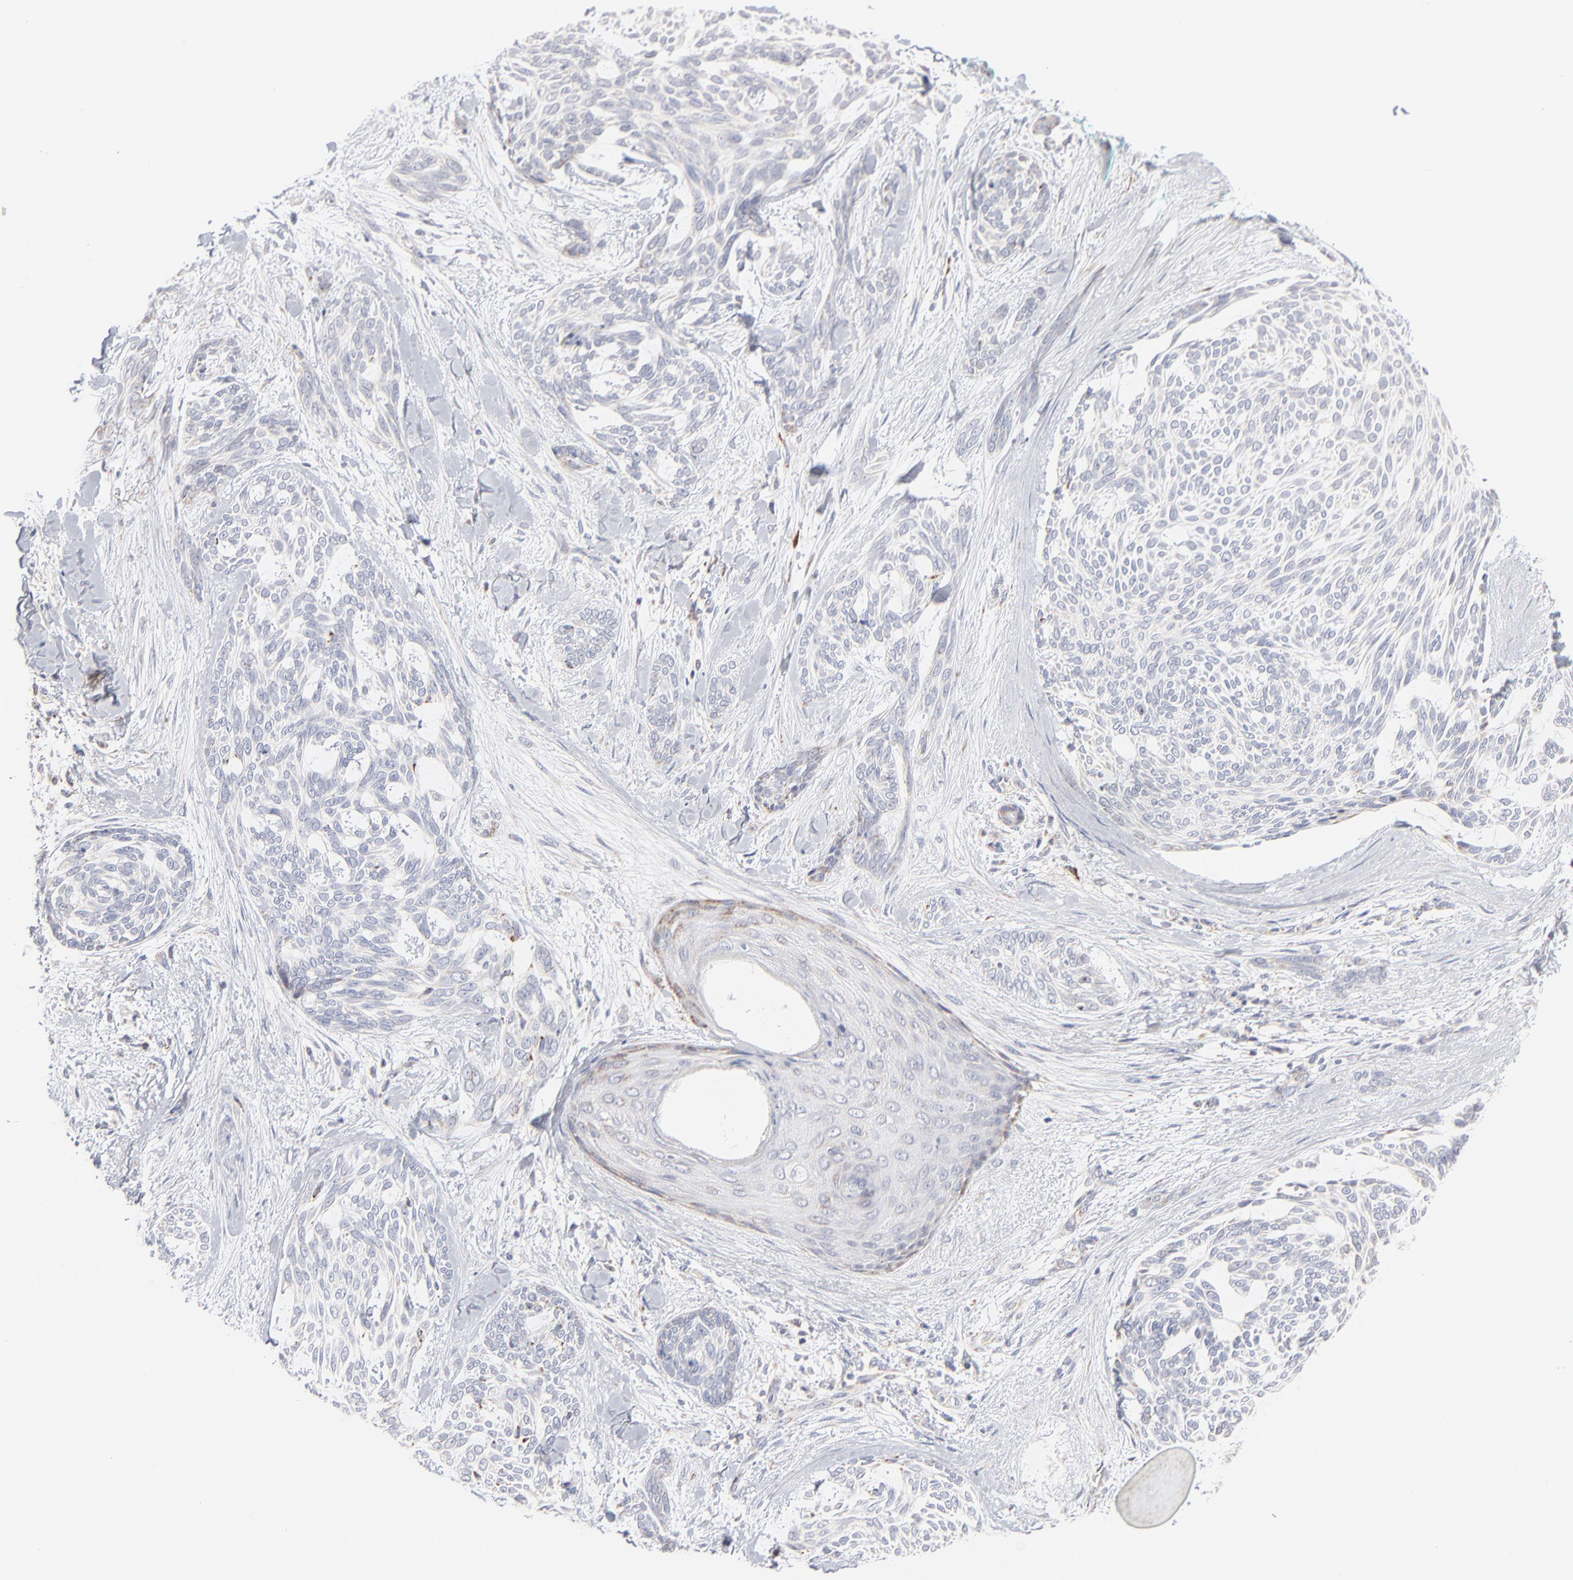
{"staining": {"intensity": "negative", "quantity": "none", "location": "none"}, "tissue": "skin cancer", "cell_type": "Tumor cells", "image_type": "cancer", "snomed": [{"axis": "morphology", "description": "Normal tissue, NOS"}, {"axis": "morphology", "description": "Basal cell carcinoma"}, {"axis": "topography", "description": "Skin"}], "caption": "This is an immunohistochemistry micrograph of skin cancer (basal cell carcinoma). There is no expression in tumor cells.", "gene": "MRPL58", "patient": {"sex": "female", "age": 71}}